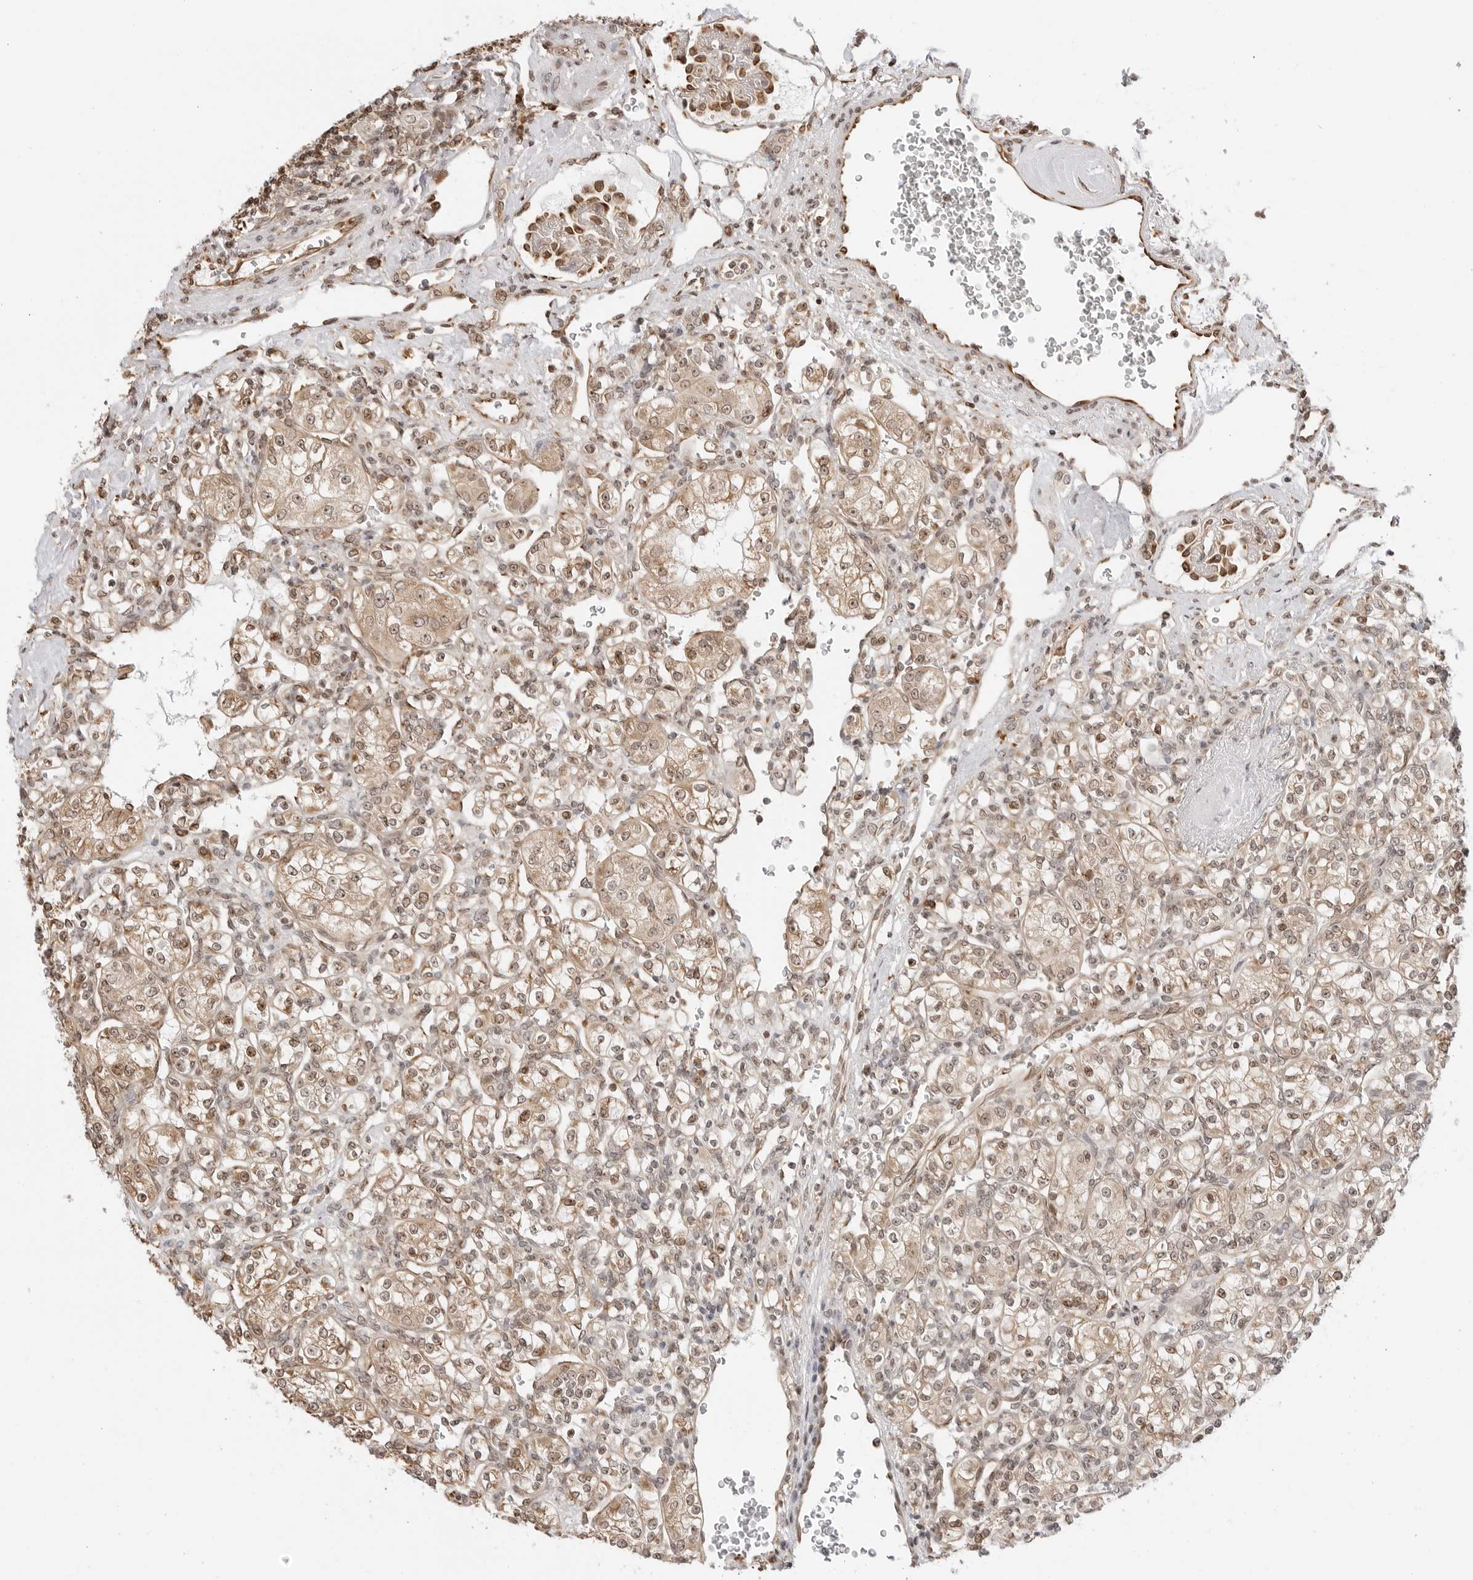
{"staining": {"intensity": "moderate", "quantity": ">75%", "location": "cytoplasmic/membranous,nuclear"}, "tissue": "renal cancer", "cell_type": "Tumor cells", "image_type": "cancer", "snomed": [{"axis": "morphology", "description": "Adenocarcinoma, NOS"}, {"axis": "topography", "description": "Kidney"}], "caption": "Human renal cancer stained with a brown dye displays moderate cytoplasmic/membranous and nuclear positive expression in approximately >75% of tumor cells.", "gene": "FKBP14", "patient": {"sex": "male", "age": 77}}